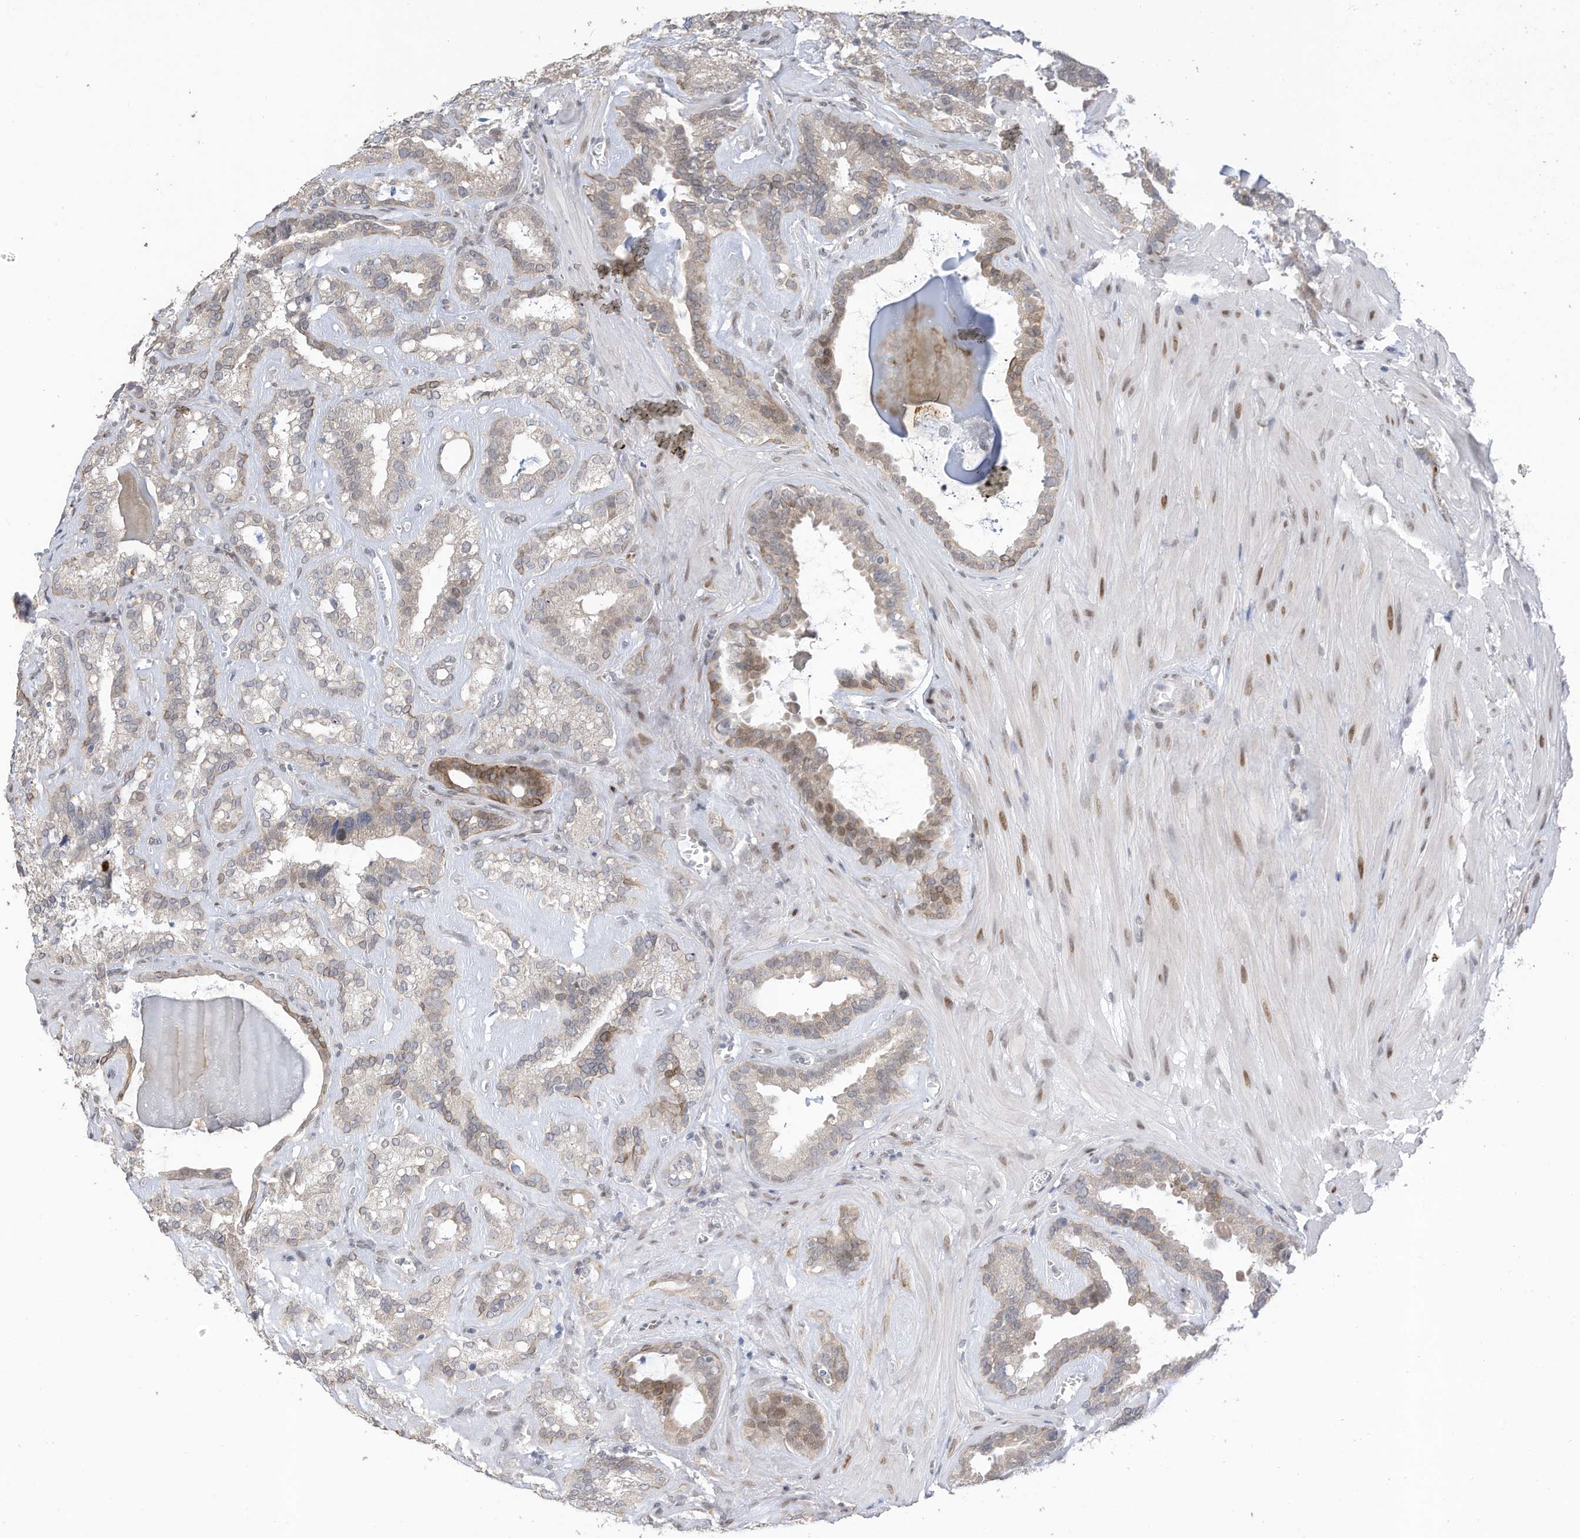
{"staining": {"intensity": "weak", "quantity": "<25%", "location": "cytoplasmic/membranous,nuclear"}, "tissue": "seminal vesicle", "cell_type": "Glandular cells", "image_type": "normal", "snomed": [{"axis": "morphology", "description": "Normal tissue, NOS"}, {"axis": "topography", "description": "Prostate"}, {"axis": "topography", "description": "Seminal veicle"}], "caption": "This image is of benign seminal vesicle stained with immunohistochemistry (IHC) to label a protein in brown with the nuclei are counter-stained blue. There is no staining in glandular cells. (Brightfield microscopy of DAB (3,3'-diaminobenzidine) IHC at high magnification).", "gene": "RABL3", "patient": {"sex": "male", "age": 59}}